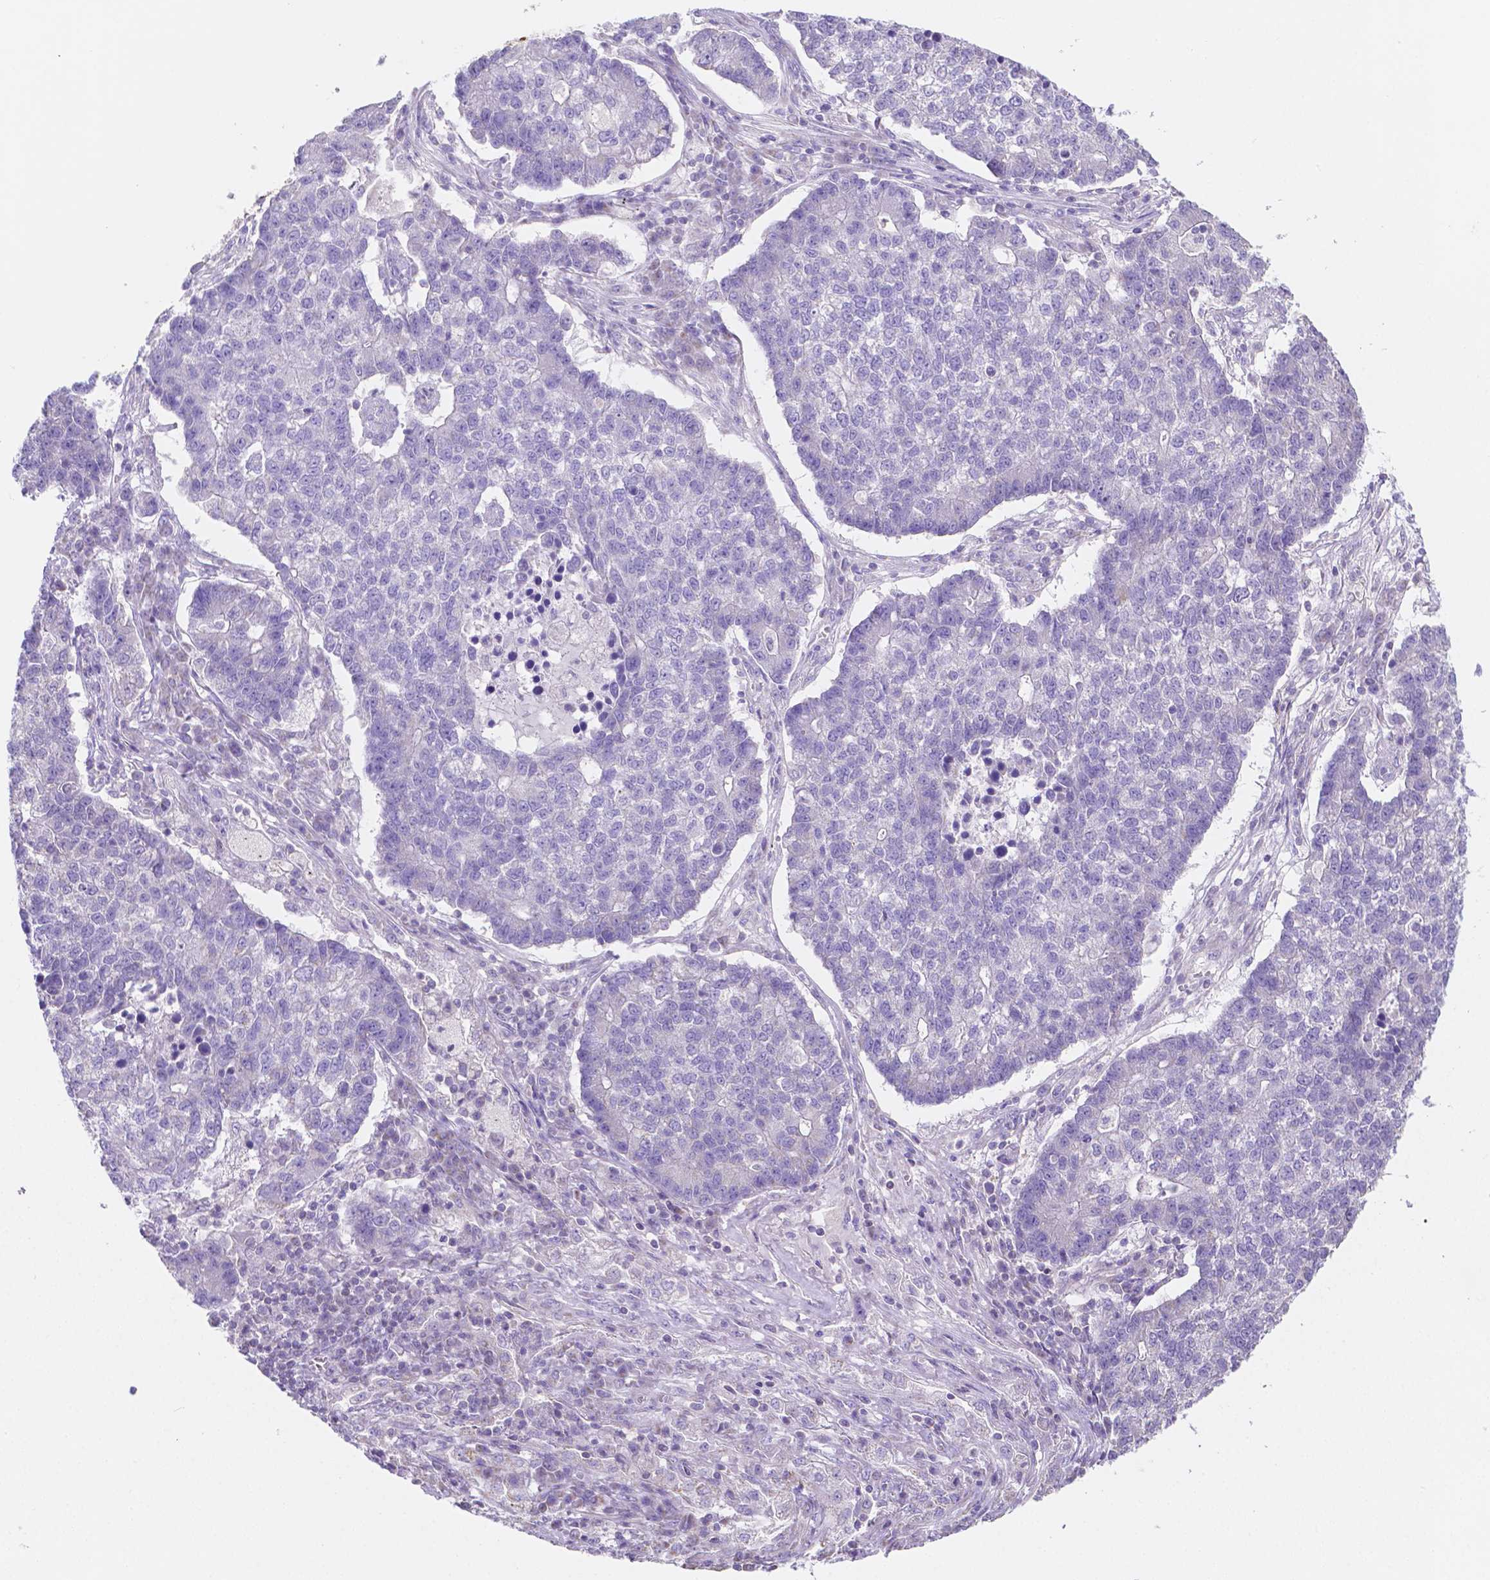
{"staining": {"intensity": "negative", "quantity": "none", "location": "none"}, "tissue": "lung cancer", "cell_type": "Tumor cells", "image_type": "cancer", "snomed": [{"axis": "morphology", "description": "Adenocarcinoma, NOS"}, {"axis": "topography", "description": "Lung"}], "caption": "Immunohistochemistry (IHC) histopathology image of neoplastic tissue: adenocarcinoma (lung) stained with DAB exhibits no significant protein staining in tumor cells.", "gene": "SGTB", "patient": {"sex": "male", "age": 57}}